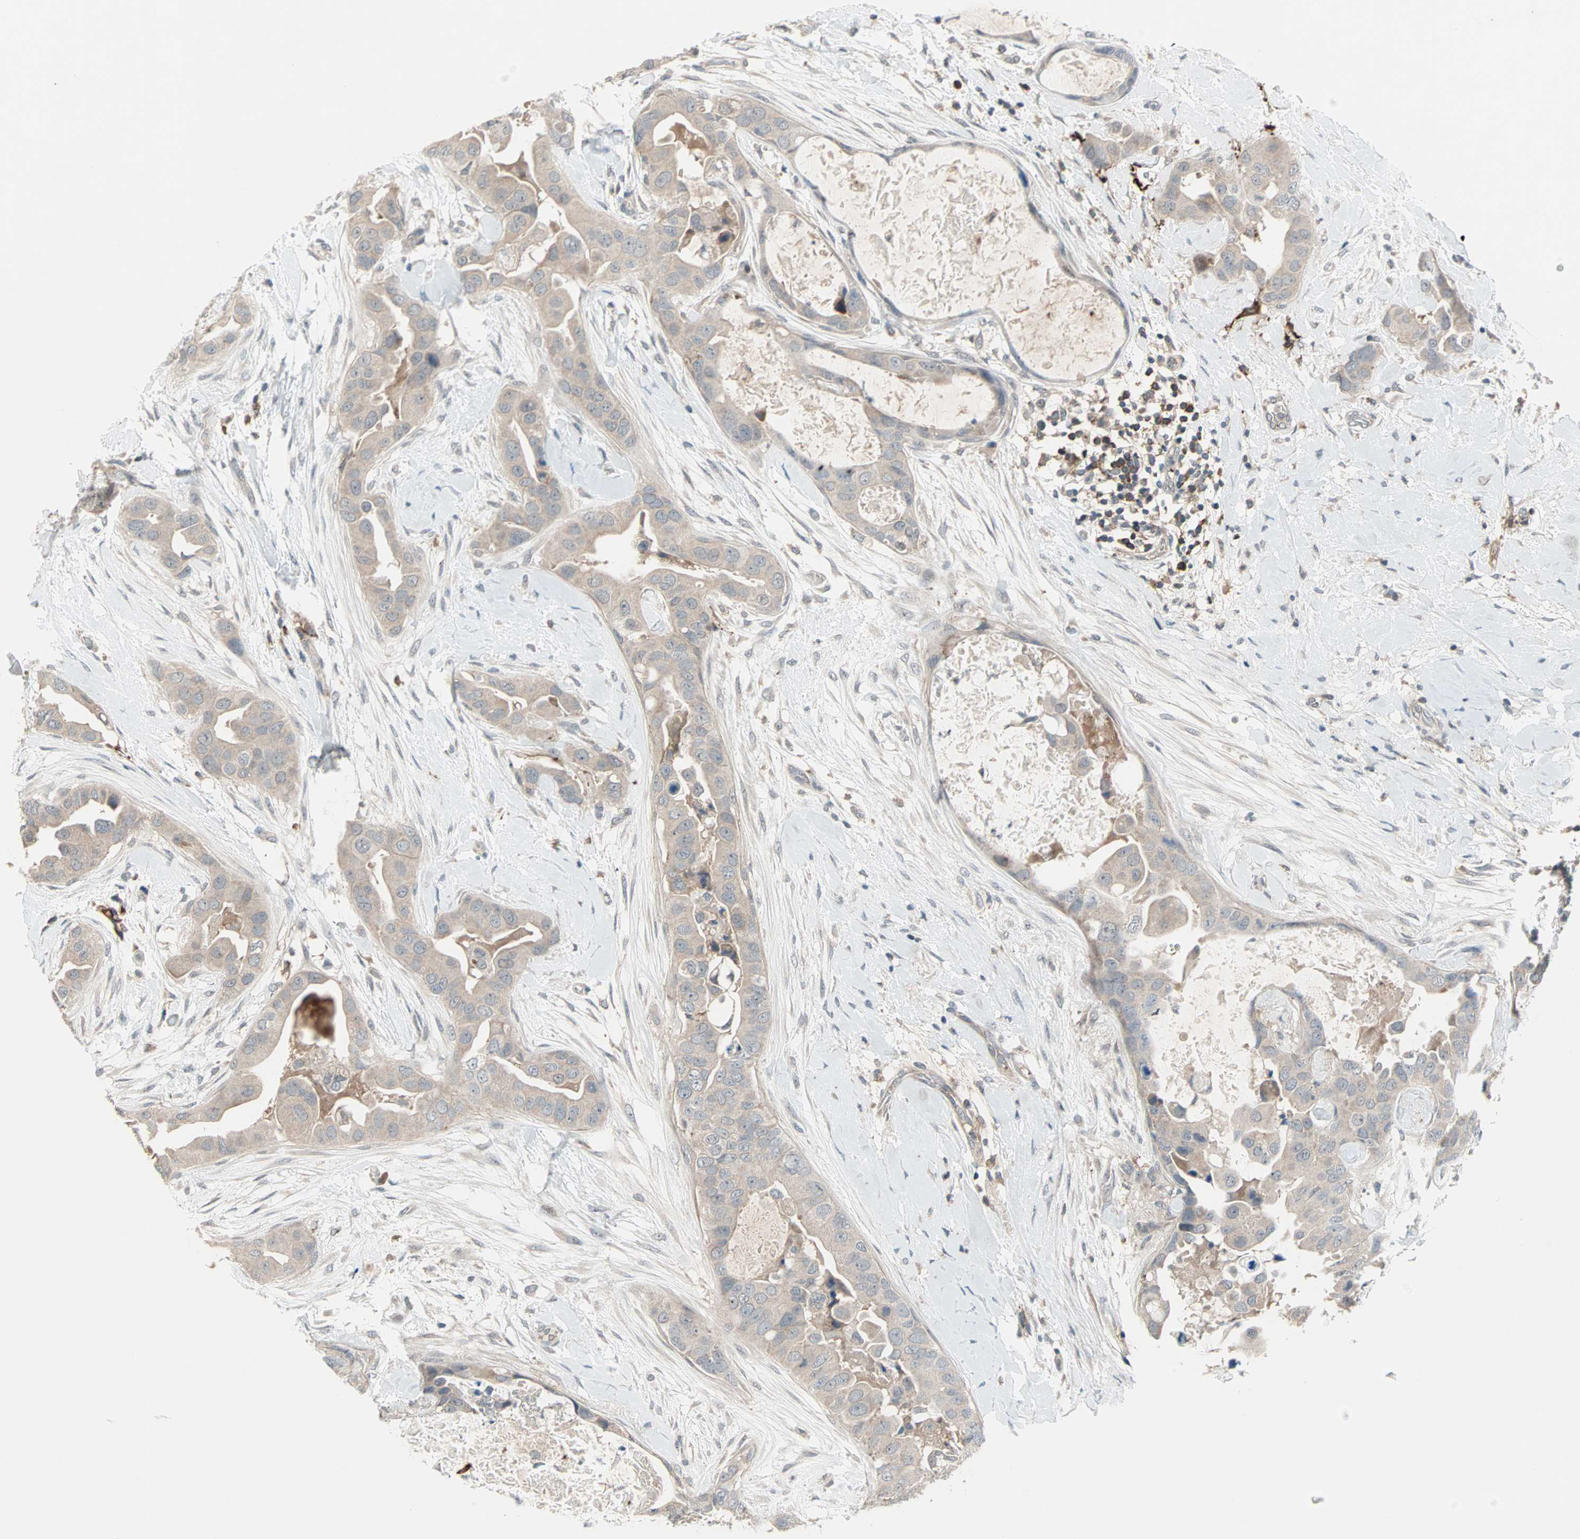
{"staining": {"intensity": "weak", "quantity": "<25%", "location": "cytoplasmic/membranous"}, "tissue": "breast cancer", "cell_type": "Tumor cells", "image_type": "cancer", "snomed": [{"axis": "morphology", "description": "Duct carcinoma"}, {"axis": "topography", "description": "Breast"}], "caption": "IHC photomicrograph of human breast intraductal carcinoma stained for a protein (brown), which exhibits no staining in tumor cells.", "gene": "PROS1", "patient": {"sex": "female", "age": 40}}